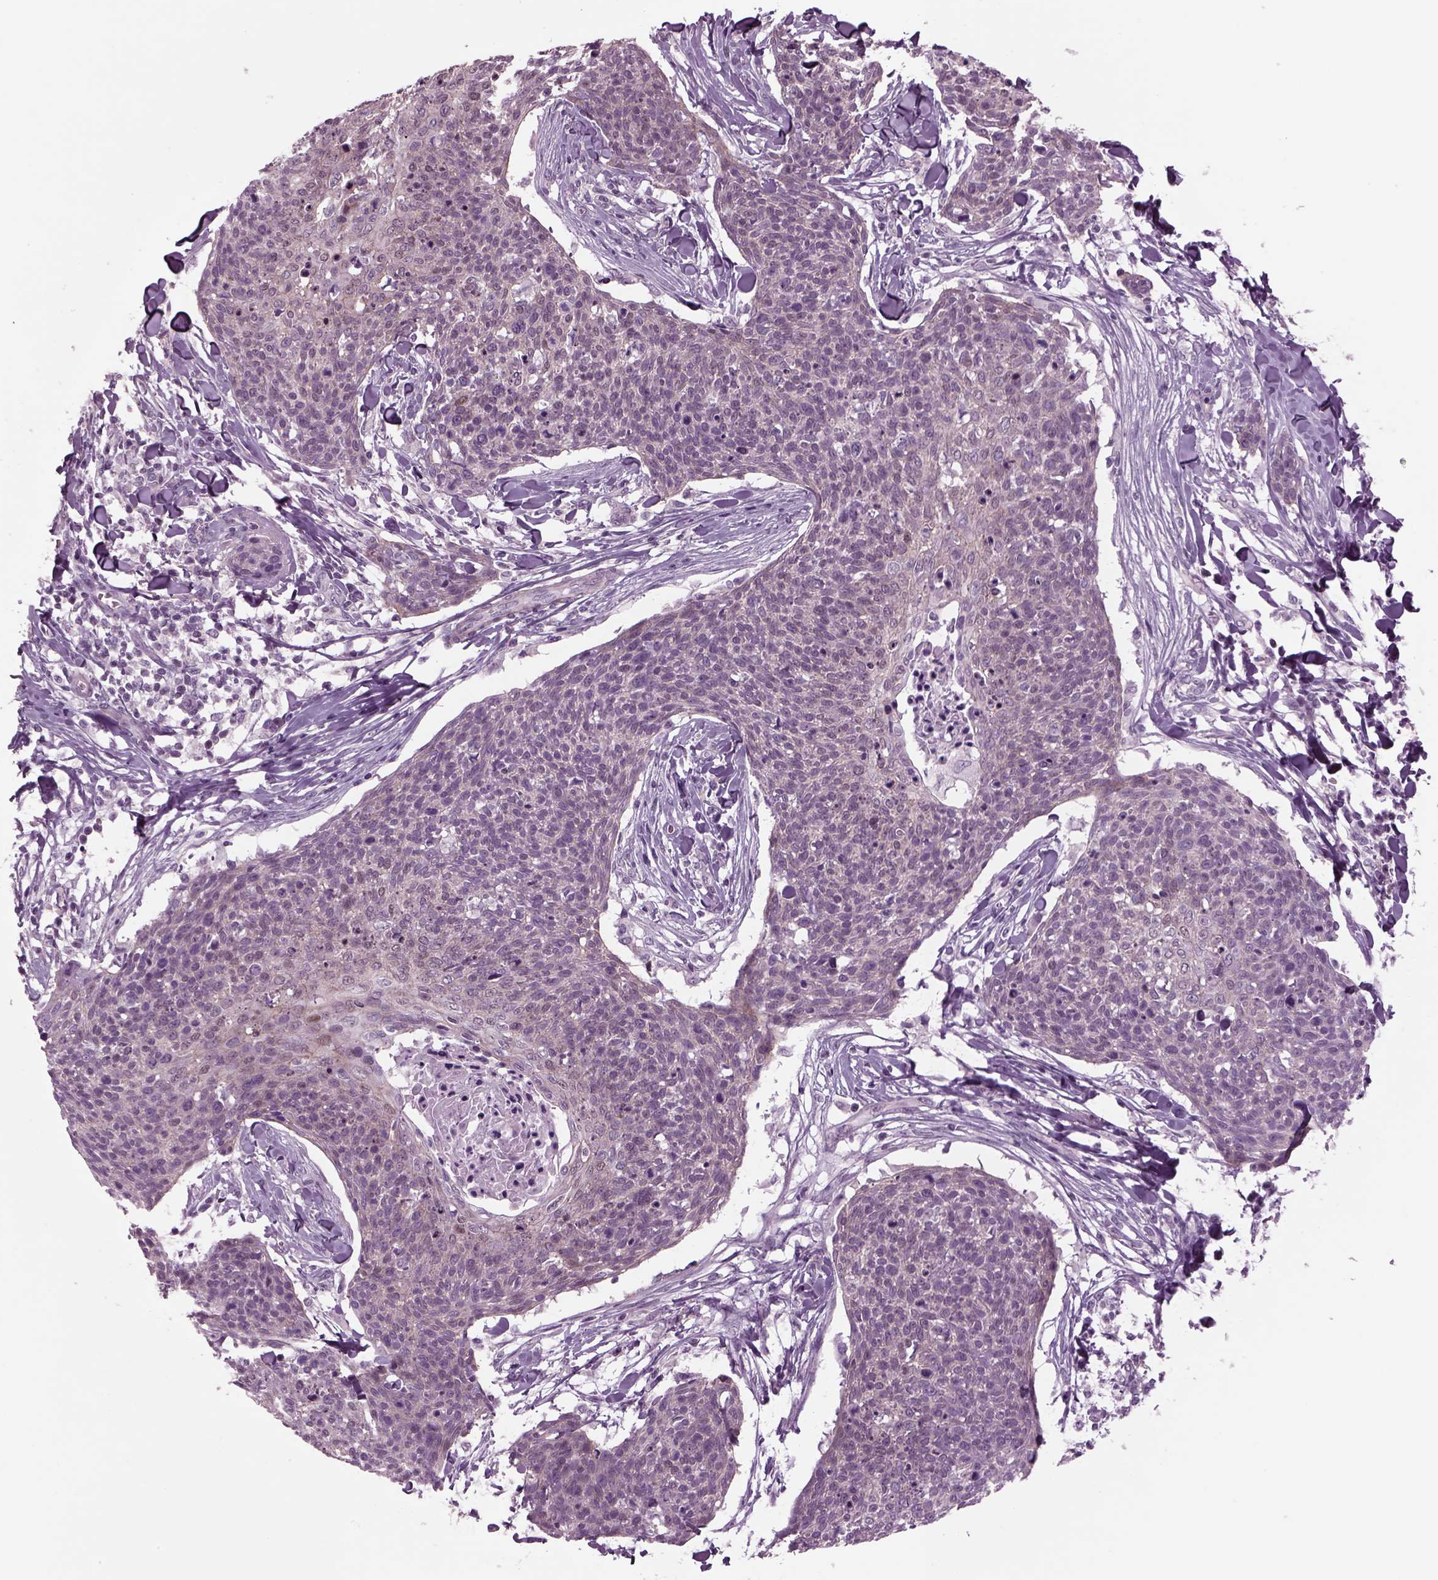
{"staining": {"intensity": "negative", "quantity": "none", "location": "none"}, "tissue": "skin cancer", "cell_type": "Tumor cells", "image_type": "cancer", "snomed": [{"axis": "morphology", "description": "Squamous cell carcinoma, NOS"}, {"axis": "topography", "description": "Skin"}, {"axis": "topography", "description": "Vulva"}], "caption": "High magnification brightfield microscopy of skin cancer (squamous cell carcinoma) stained with DAB (brown) and counterstained with hematoxylin (blue): tumor cells show no significant staining.", "gene": "ODF3", "patient": {"sex": "female", "age": 75}}